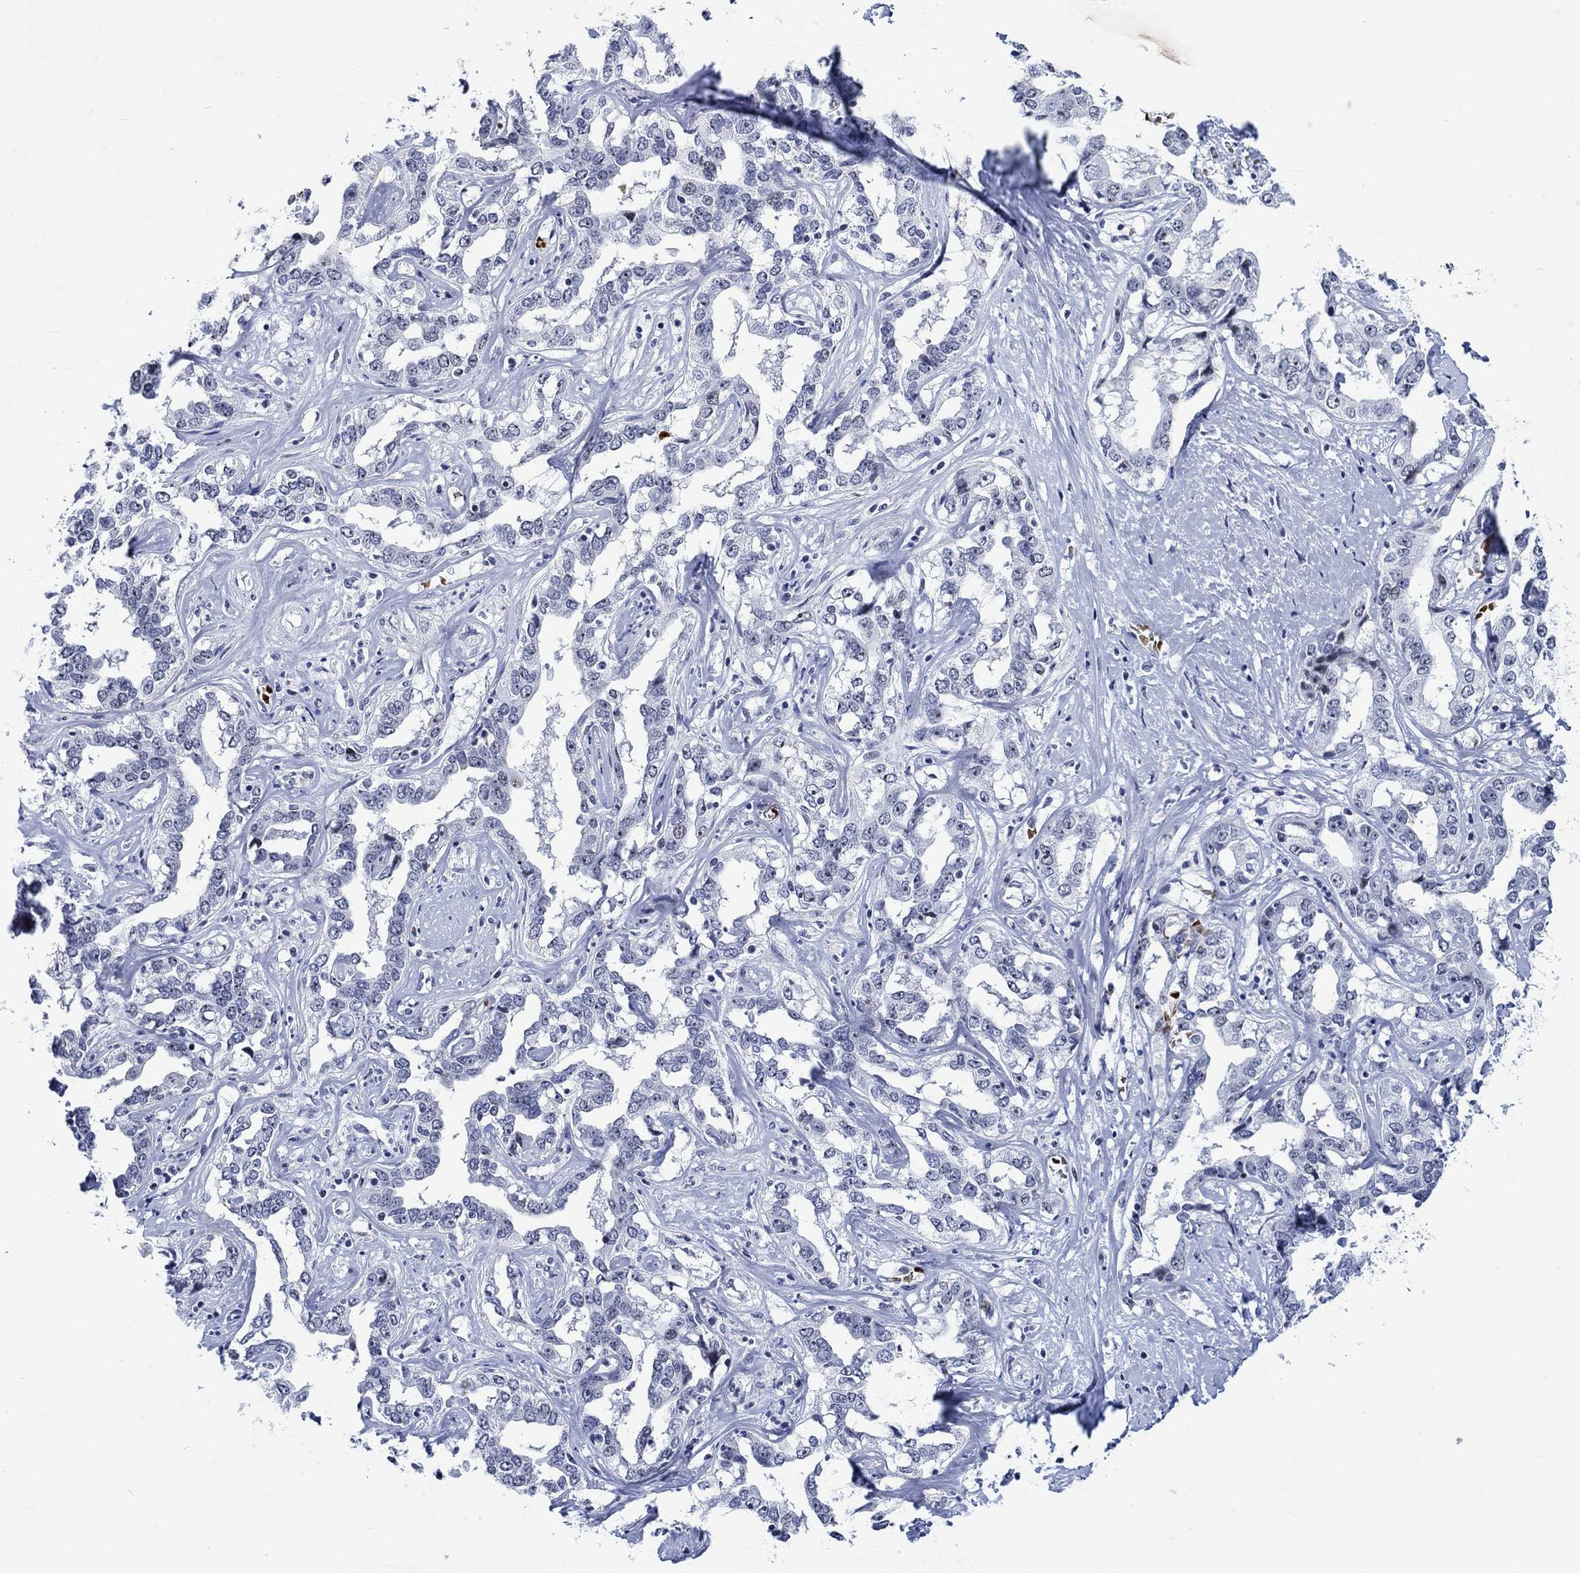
{"staining": {"intensity": "negative", "quantity": "none", "location": "none"}, "tissue": "liver cancer", "cell_type": "Tumor cells", "image_type": "cancer", "snomed": [{"axis": "morphology", "description": "Cholangiocarcinoma"}, {"axis": "topography", "description": "Liver"}], "caption": "Human liver cancer stained for a protein using IHC demonstrates no staining in tumor cells.", "gene": "ZNF446", "patient": {"sex": "male", "age": 59}}